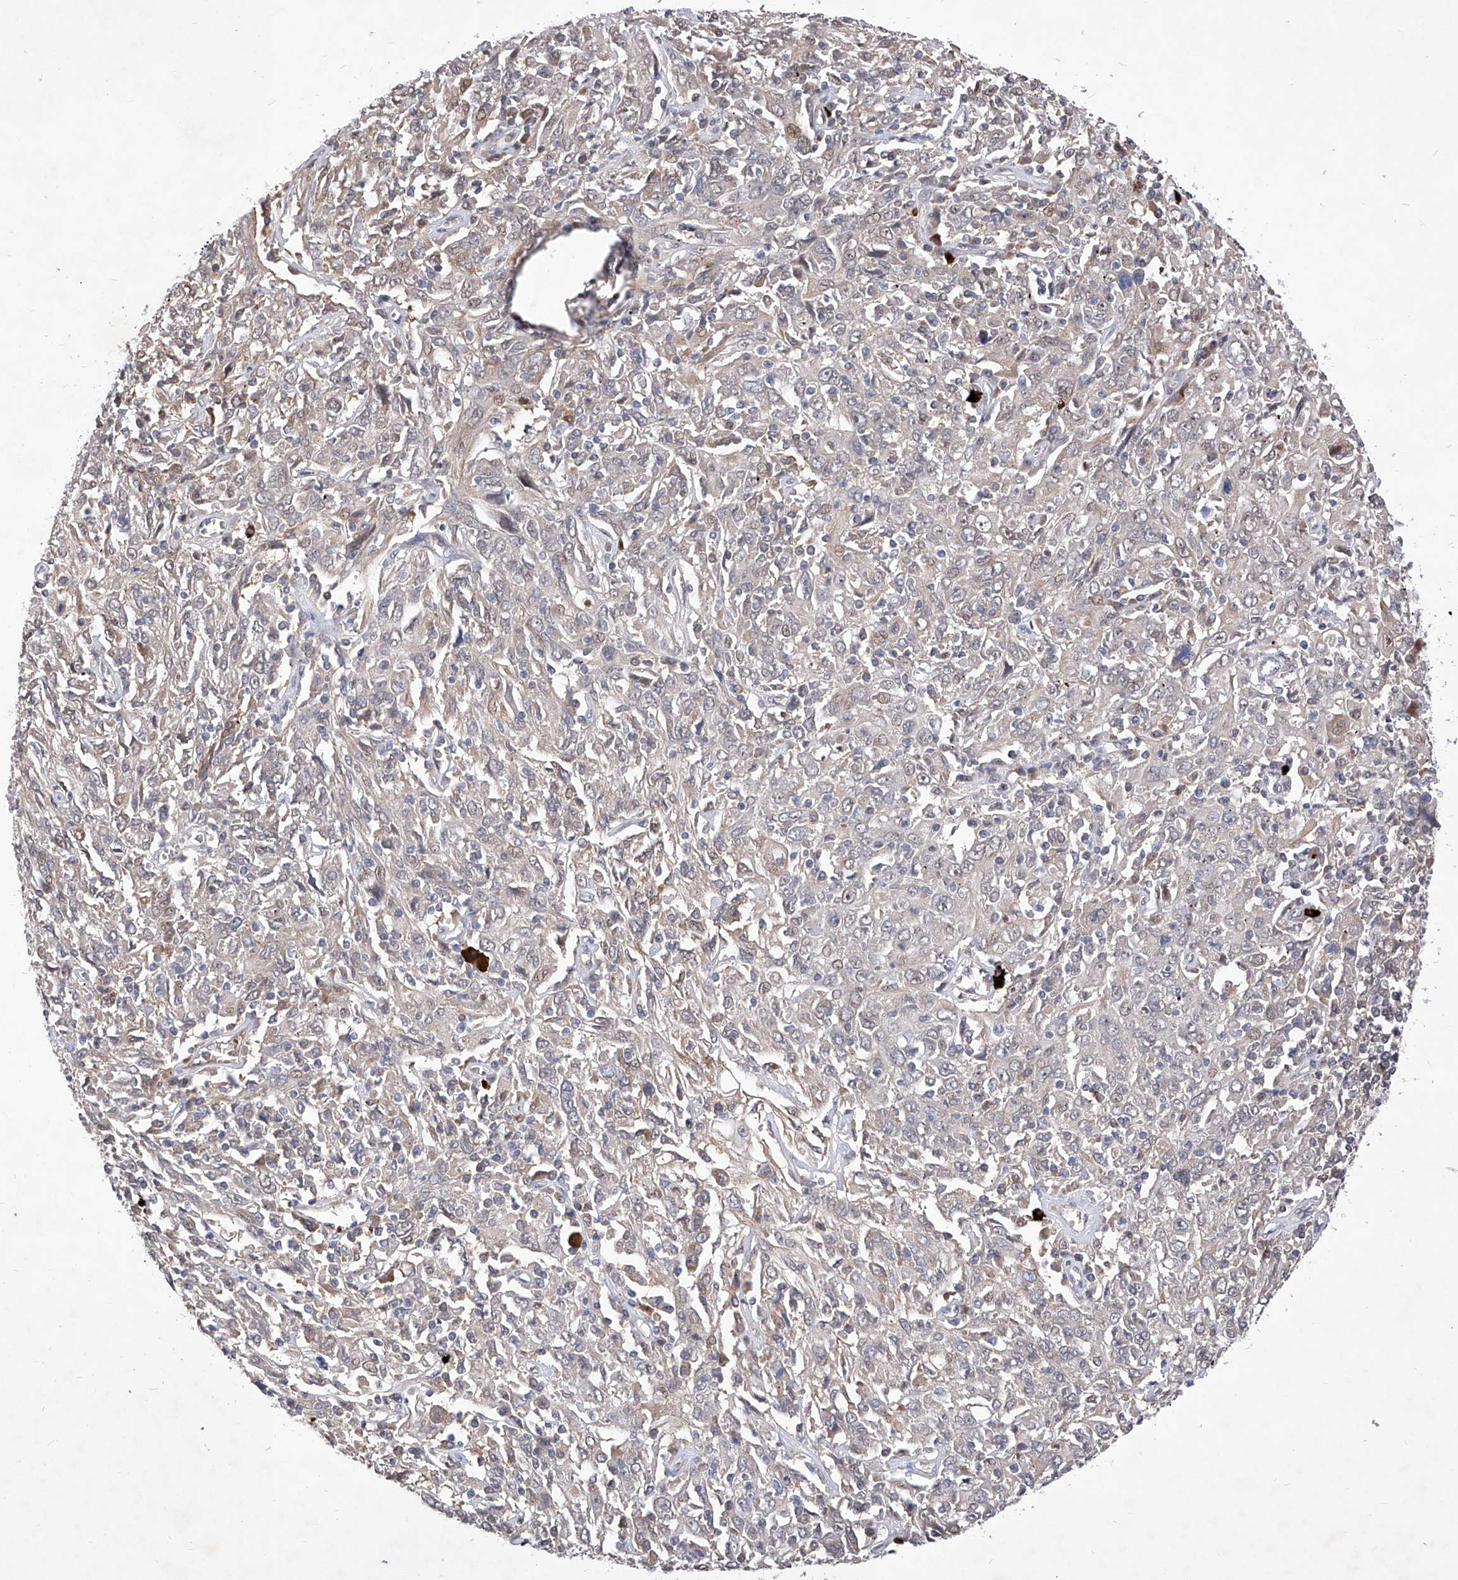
{"staining": {"intensity": "negative", "quantity": "none", "location": "none"}, "tissue": "cervical cancer", "cell_type": "Tumor cells", "image_type": "cancer", "snomed": [{"axis": "morphology", "description": "Squamous cell carcinoma, NOS"}, {"axis": "topography", "description": "Cervix"}], "caption": "Immunohistochemistry (IHC) histopathology image of neoplastic tissue: human cervical cancer stained with DAB (3,3'-diaminobenzidine) displays no significant protein positivity in tumor cells. (Stains: DAB (3,3'-diaminobenzidine) immunohistochemistry (IHC) with hematoxylin counter stain, Microscopy: brightfield microscopy at high magnification).", "gene": "LGR4", "patient": {"sex": "female", "age": 46}}